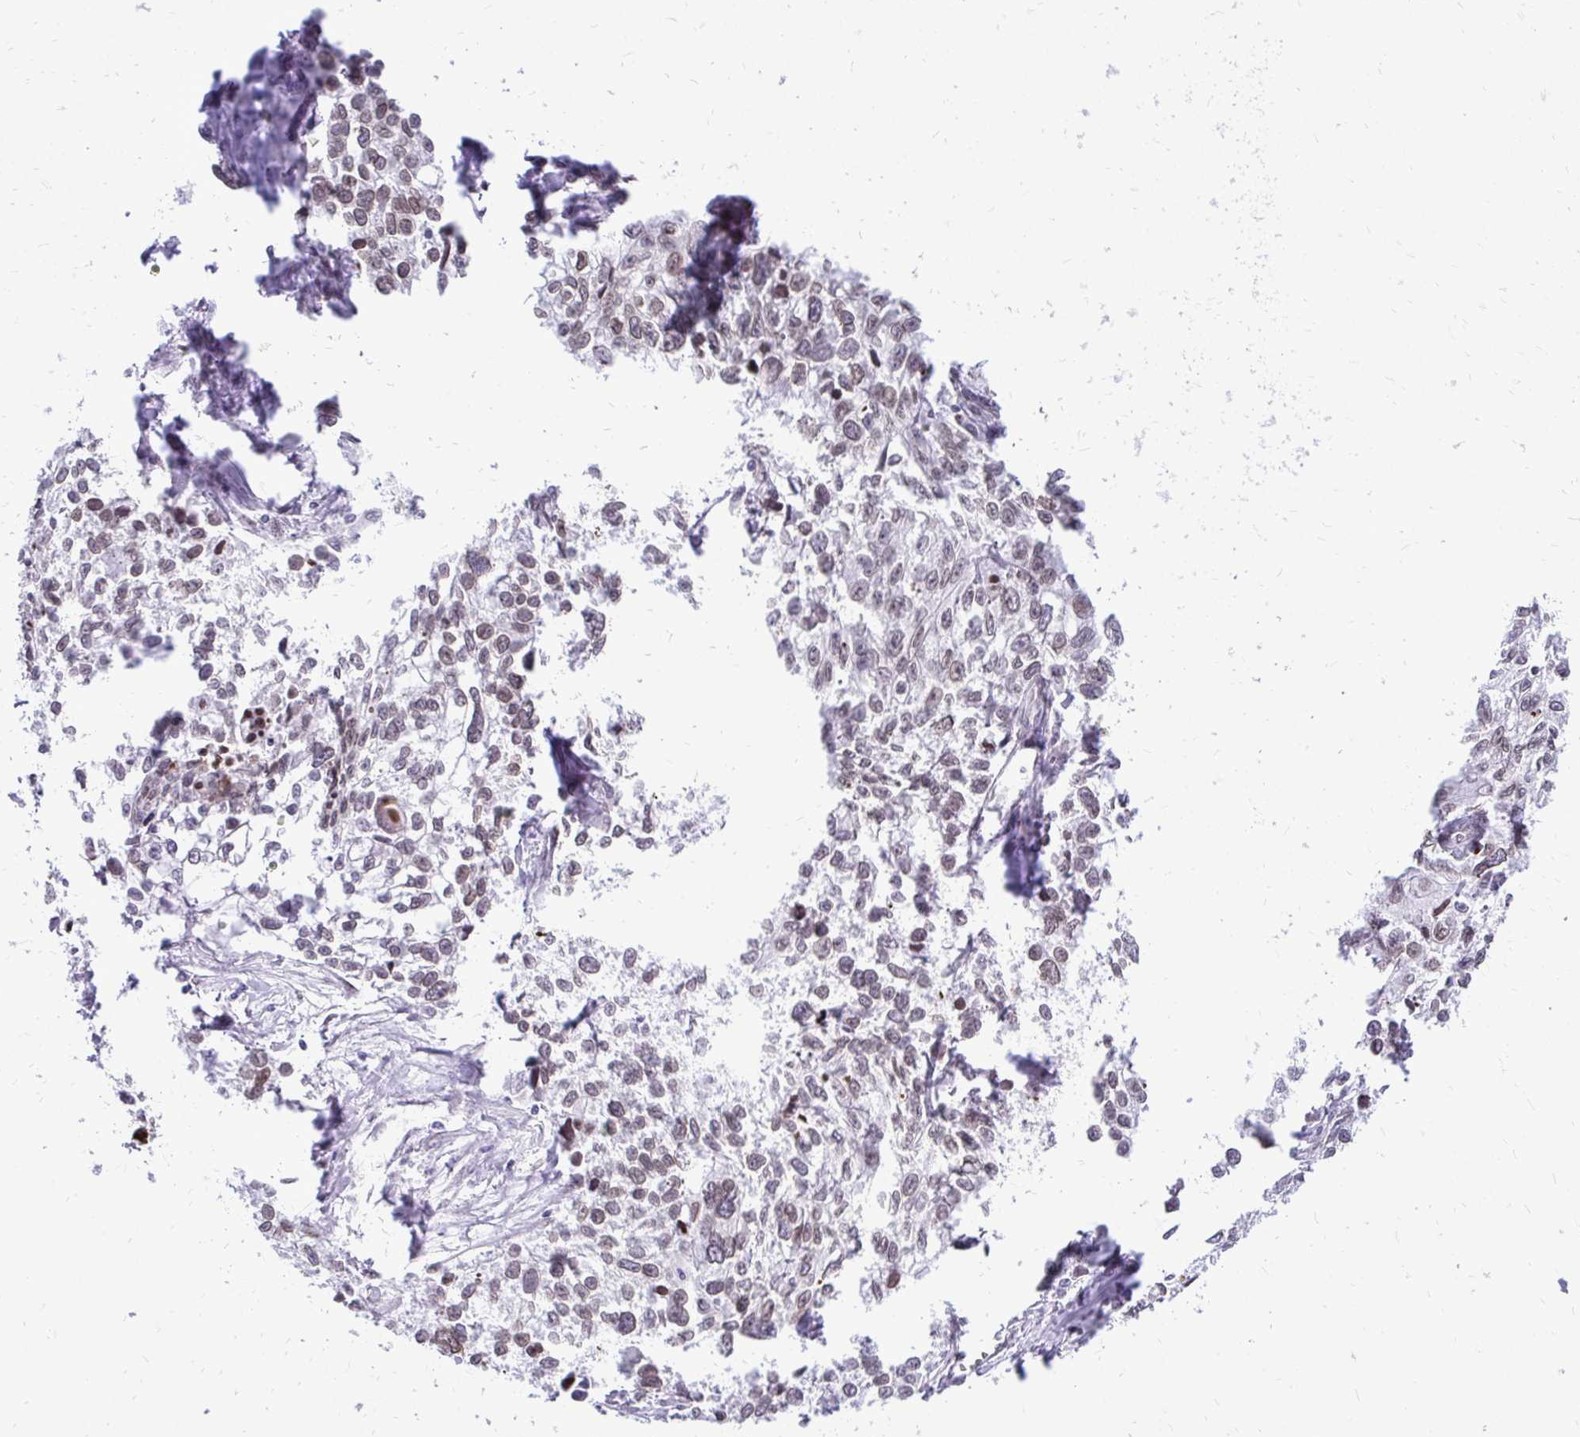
{"staining": {"intensity": "weak", "quantity": "25%-75%", "location": "cytoplasmic/membranous,nuclear"}, "tissue": "lung cancer", "cell_type": "Tumor cells", "image_type": "cancer", "snomed": [{"axis": "morphology", "description": "Squamous cell carcinoma, NOS"}, {"axis": "topography", "description": "Lung"}], "caption": "Lung squamous cell carcinoma tissue demonstrates weak cytoplasmic/membranous and nuclear positivity in approximately 25%-75% of tumor cells", "gene": "BANF1", "patient": {"sex": "male", "age": 74}}